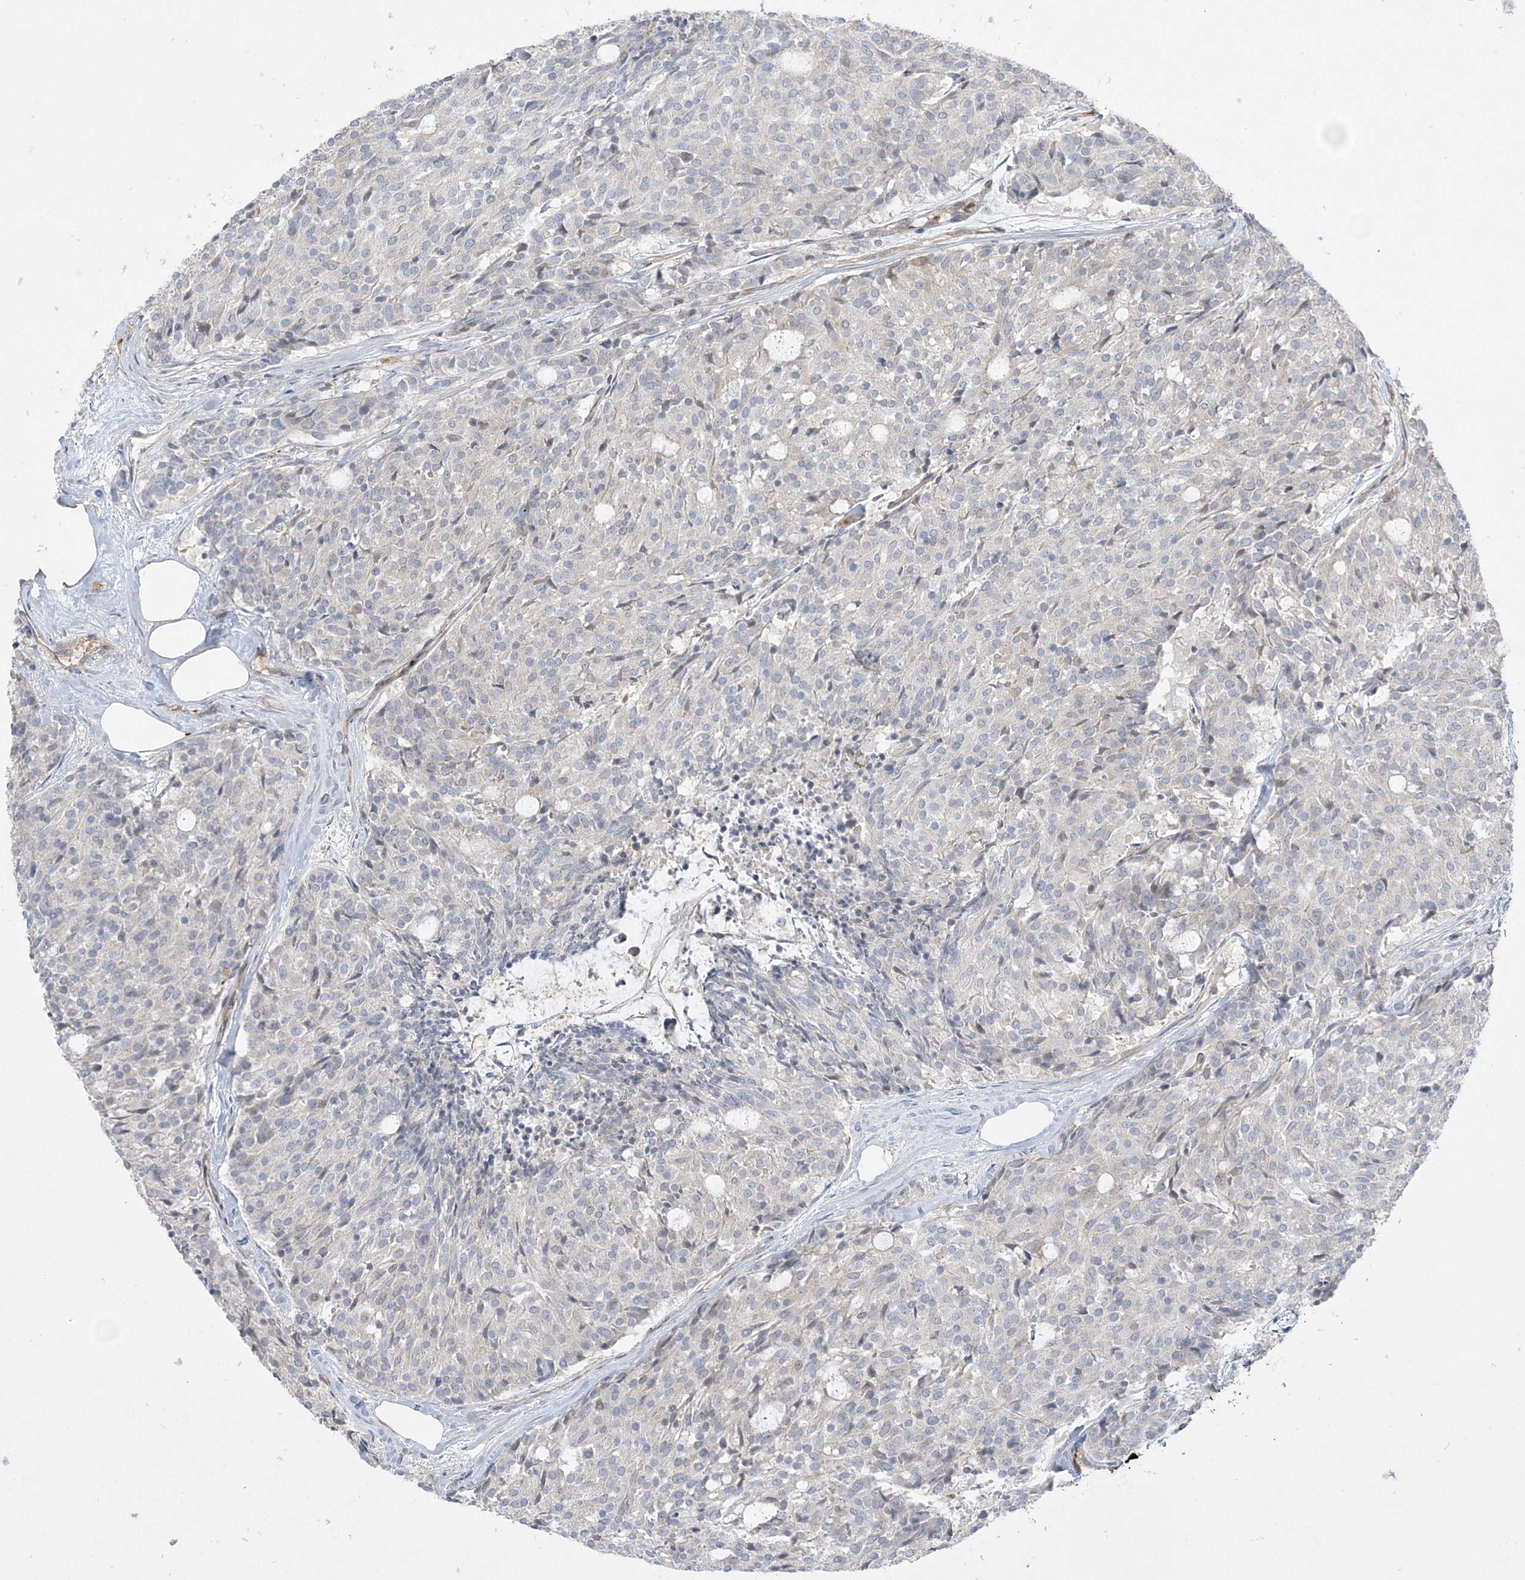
{"staining": {"intensity": "weak", "quantity": "<25%", "location": "cytoplasmic/membranous"}, "tissue": "carcinoid", "cell_type": "Tumor cells", "image_type": "cancer", "snomed": [{"axis": "morphology", "description": "Carcinoid, malignant, NOS"}, {"axis": "topography", "description": "Pancreas"}], "caption": "This is an immunohistochemistry (IHC) image of human carcinoid. There is no positivity in tumor cells.", "gene": "INPP1", "patient": {"sex": "female", "age": 54}}